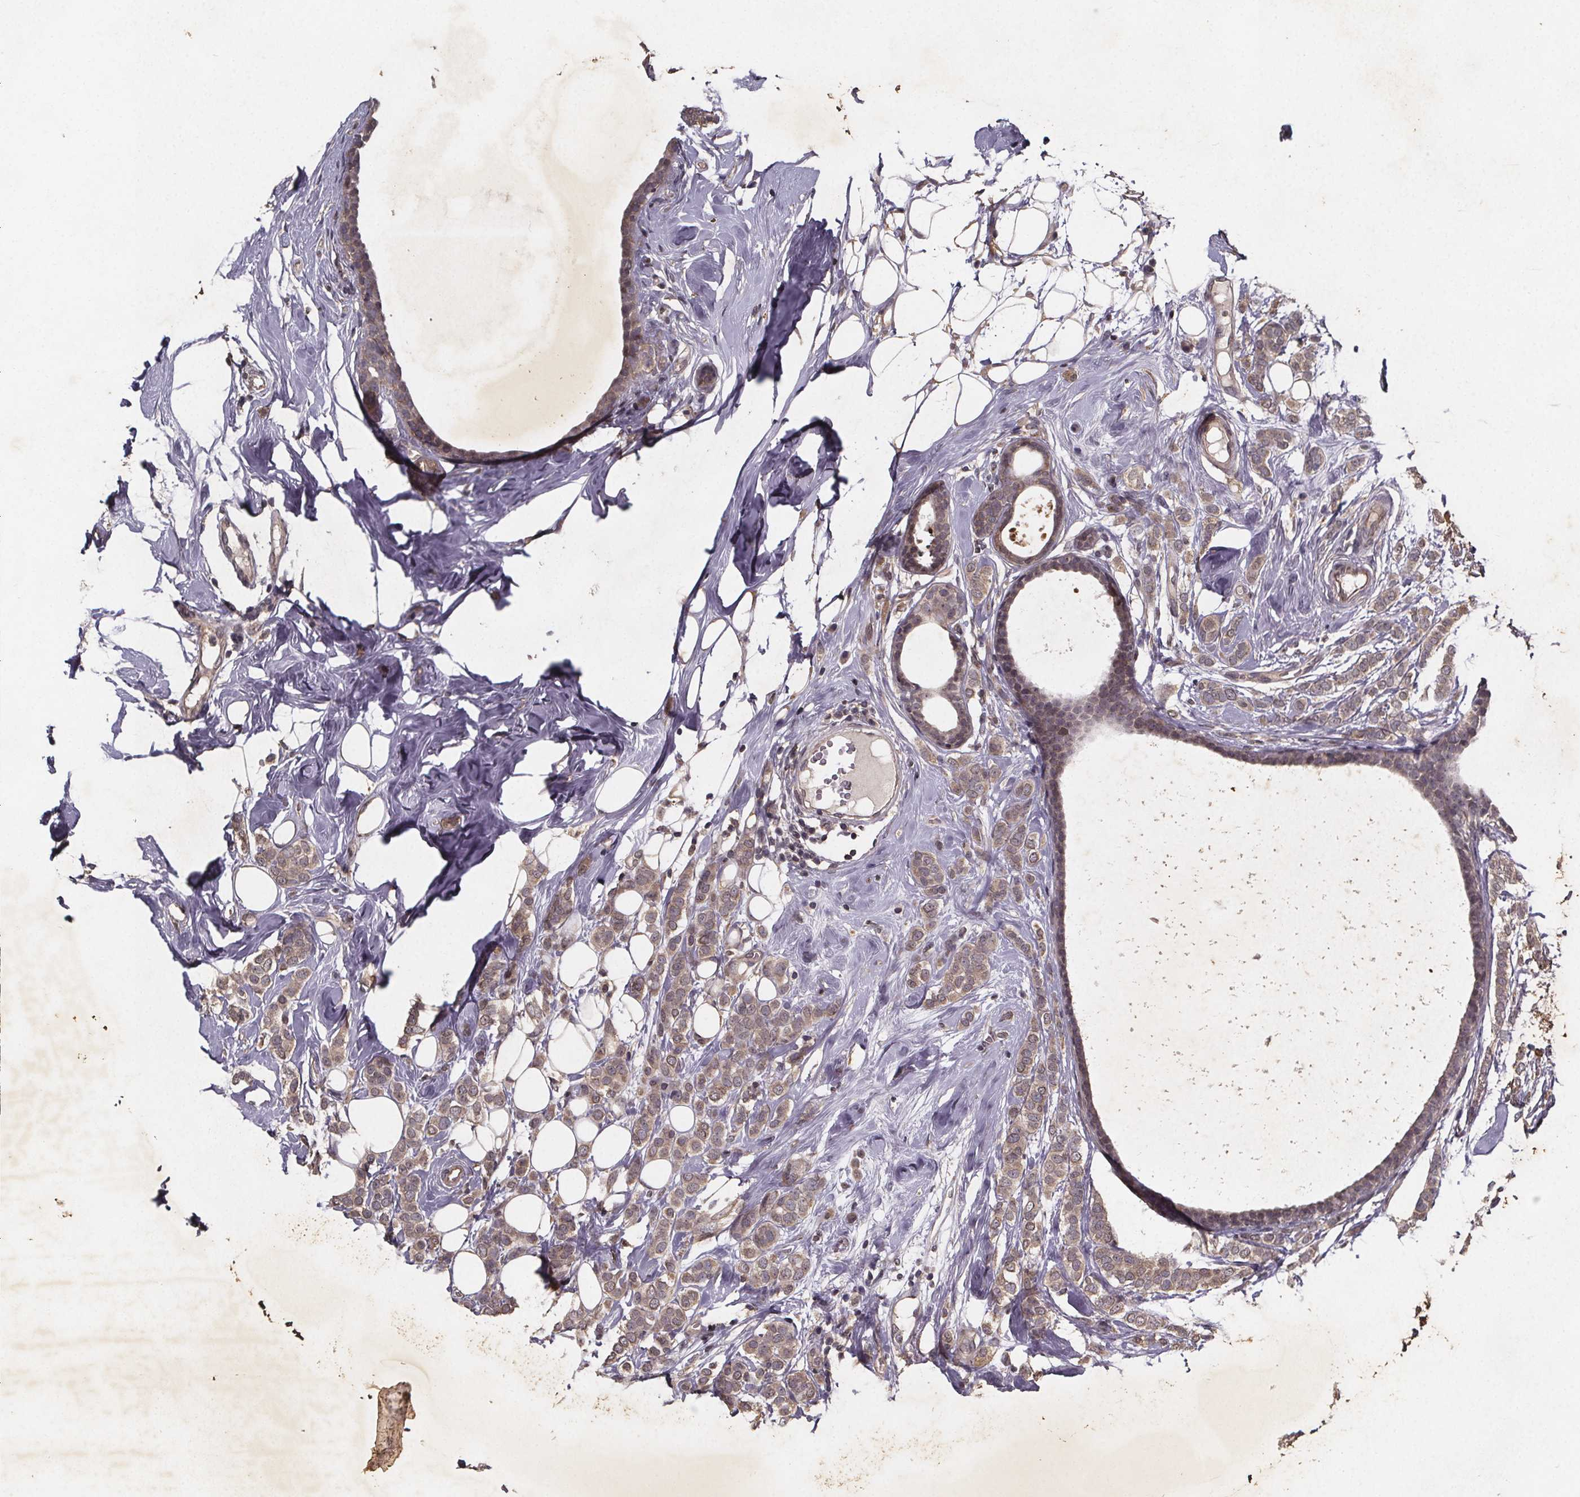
{"staining": {"intensity": "weak", "quantity": ">75%", "location": "cytoplasmic/membranous,nuclear"}, "tissue": "breast cancer", "cell_type": "Tumor cells", "image_type": "cancer", "snomed": [{"axis": "morphology", "description": "Lobular carcinoma"}, {"axis": "topography", "description": "Breast"}], "caption": "This is an image of immunohistochemistry (IHC) staining of lobular carcinoma (breast), which shows weak expression in the cytoplasmic/membranous and nuclear of tumor cells.", "gene": "PIERCE2", "patient": {"sex": "female", "age": 49}}